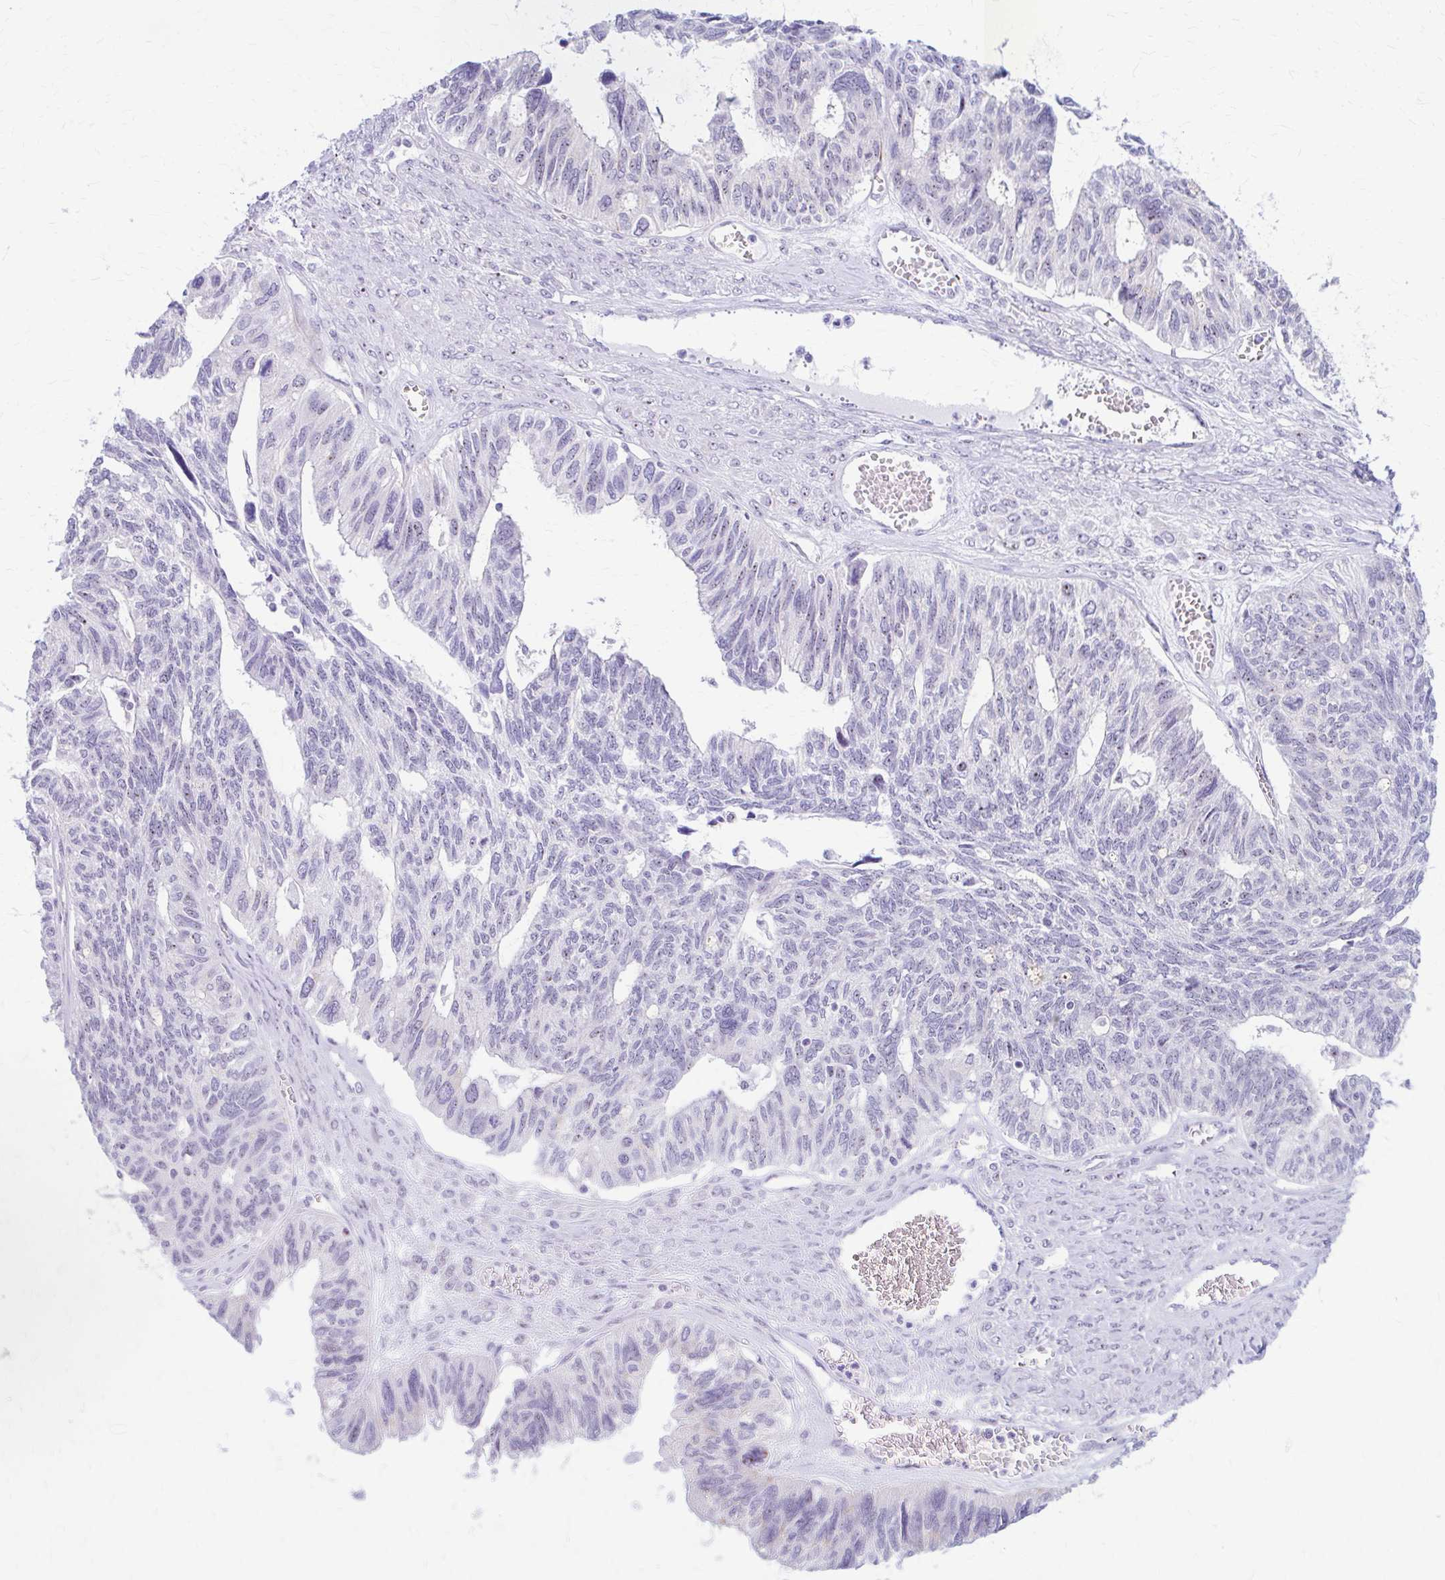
{"staining": {"intensity": "weak", "quantity": "25%-75%", "location": "nuclear"}, "tissue": "ovarian cancer", "cell_type": "Tumor cells", "image_type": "cancer", "snomed": [{"axis": "morphology", "description": "Cystadenocarcinoma, serous, NOS"}, {"axis": "topography", "description": "Ovary"}], "caption": "Human ovarian cancer (serous cystadenocarcinoma) stained with a protein marker exhibits weak staining in tumor cells.", "gene": "FTSJ3", "patient": {"sex": "female", "age": 79}}